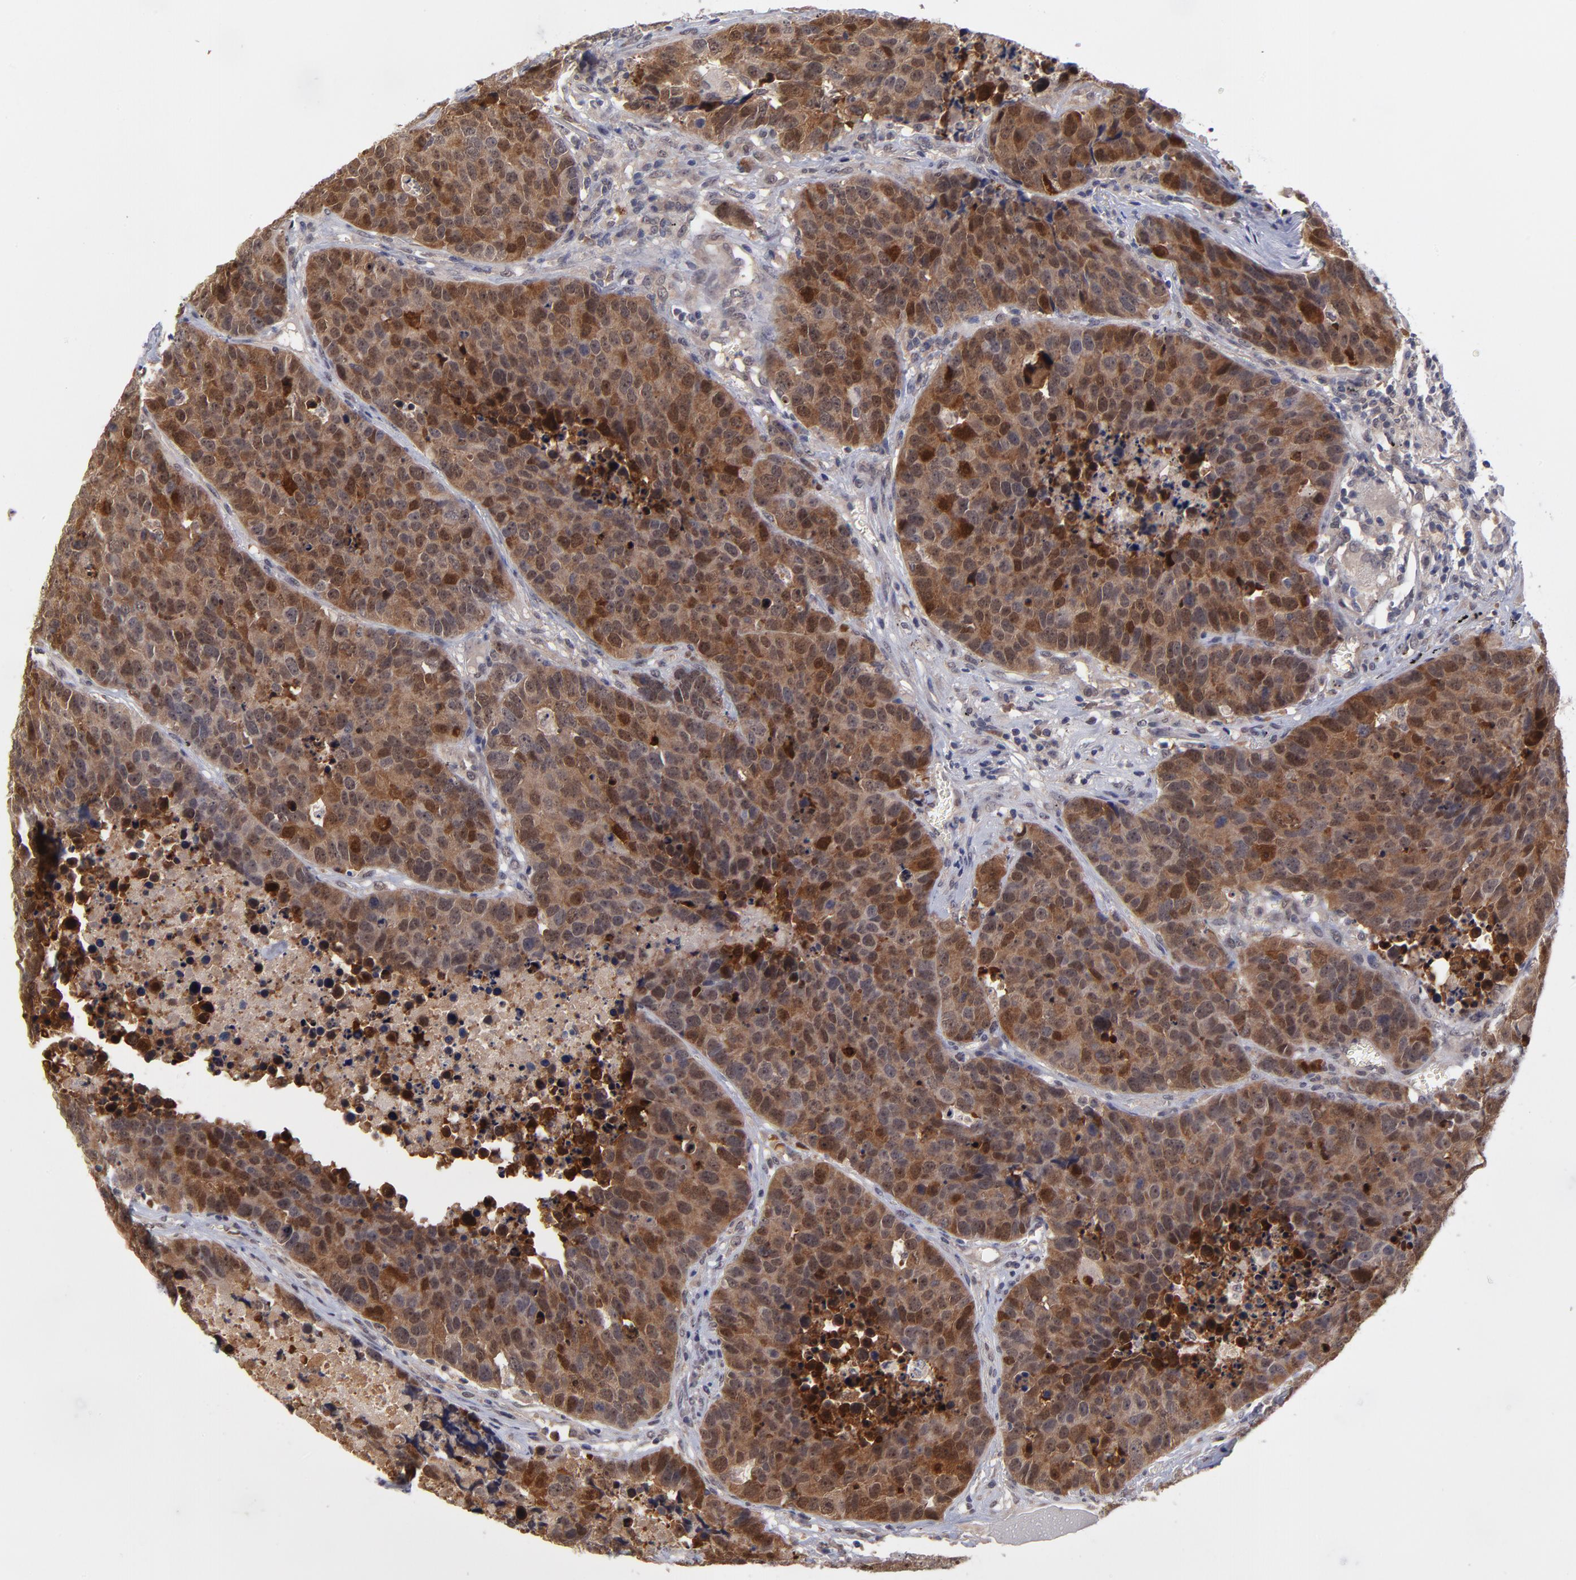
{"staining": {"intensity": "strong", "quantity": ">75%", "location": "cytoplasmic/membranous"}, "tissue": "carcinoid", "cell_type": "Tumor cells", "image_type": "cancer", "snomed": [{"axis": "morphology", "description": "Carcinoid, malignant, NOS"}, {"axis": "topography", "description": "Lung"}], "caption": "A brown stain highlights strong cytoplasmic/membranous positivity of a protein in human carcinoid tumor cells.", "gene": "UBE2E3", "patient": {"sex": "male", "age": 60}}